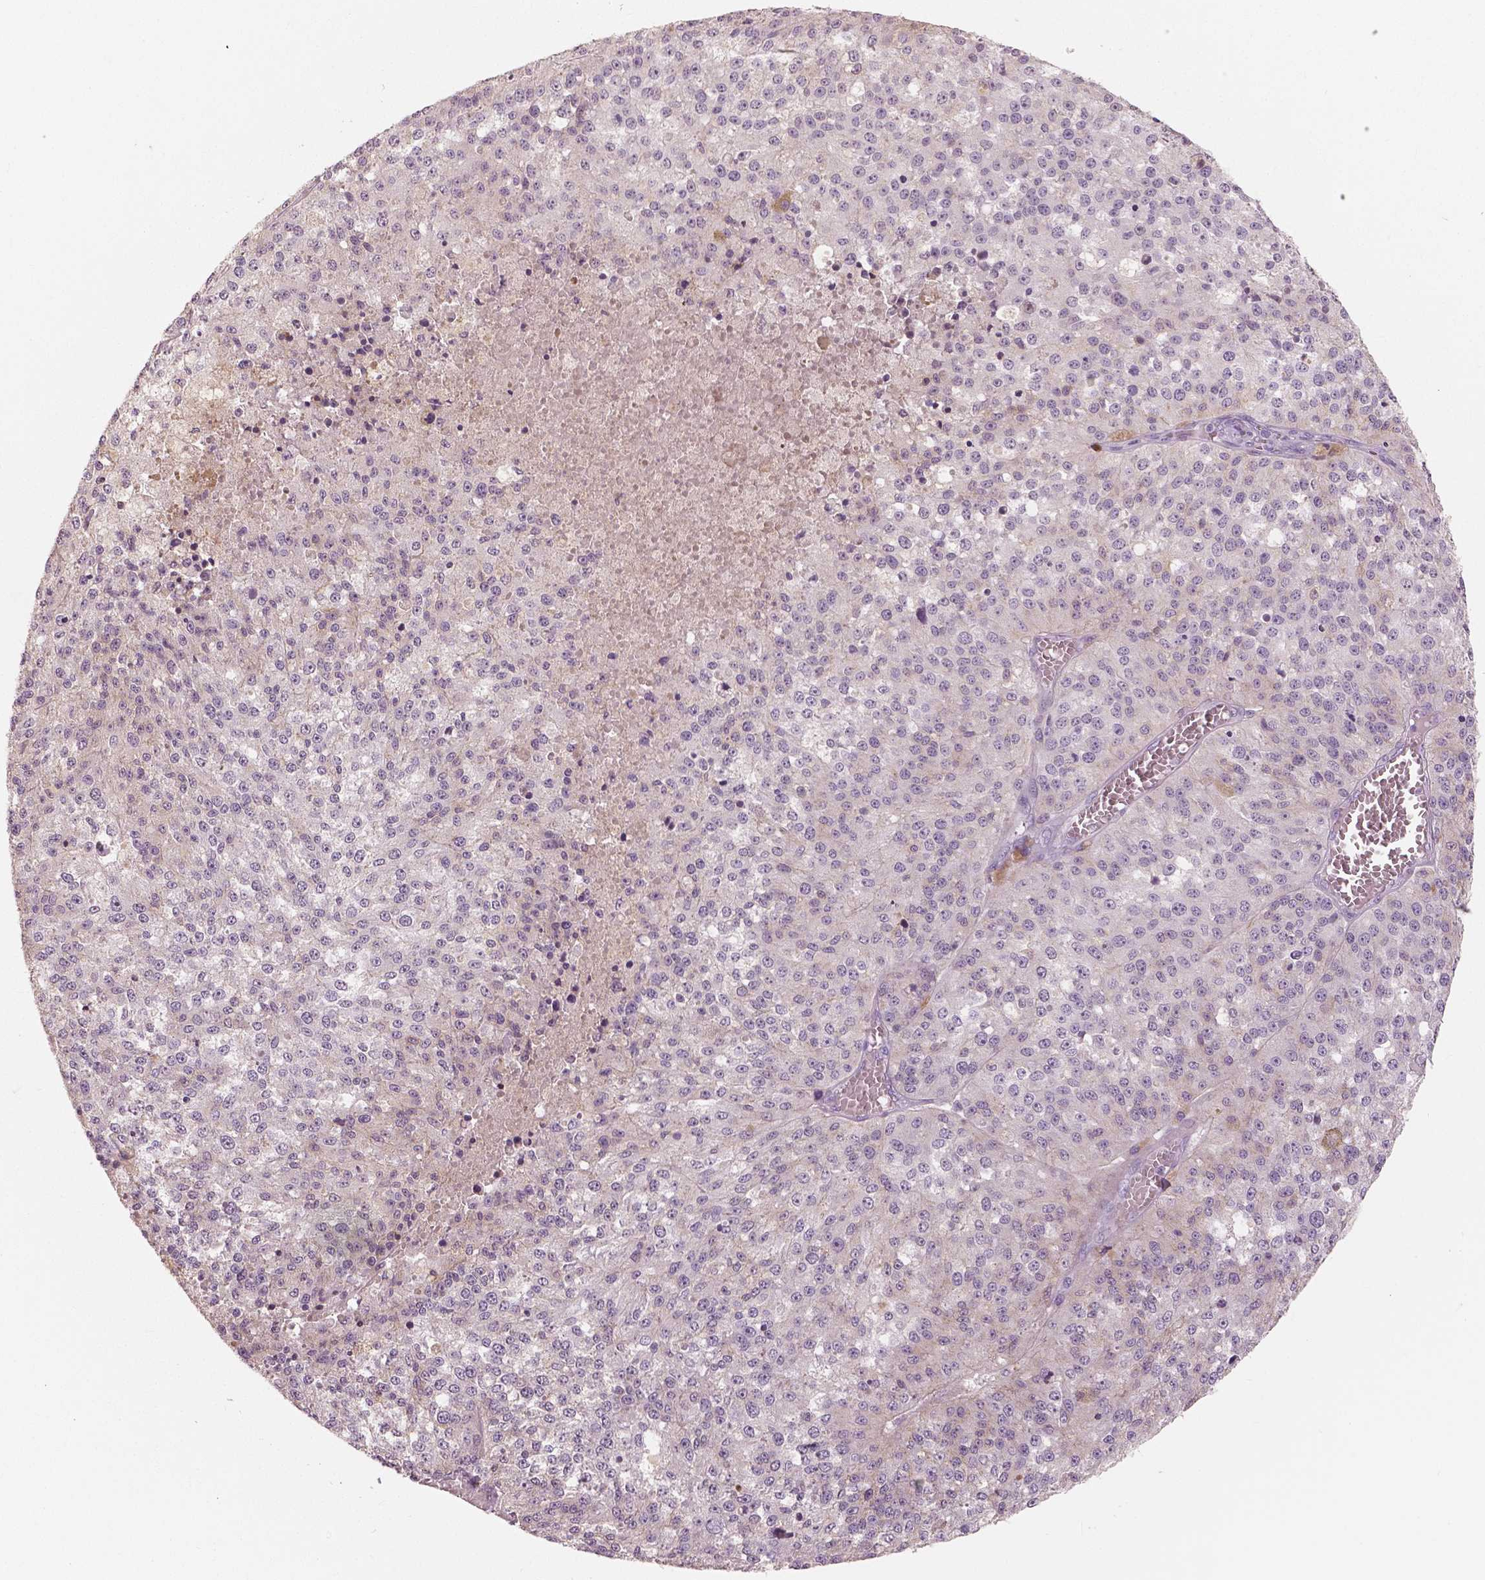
{"staining": {"intensity": "negative", "quantity": "none", "location": "none"}, "tissue": "melanoma", "cell_type": "Tumor cells", "image_type": "cancer", "snomed": [{"axis": "morphology", "description": "Malignant melanoma, Metastatic site"}, {"axis": "topography", "description": "Lymph node"}], "caption": "The immunohistochemistry (IHC) image has no significant staining in tumor cells of melanoma tissue.", "gene": "KIT", "patient": {"sex": "female", "age": 64}}